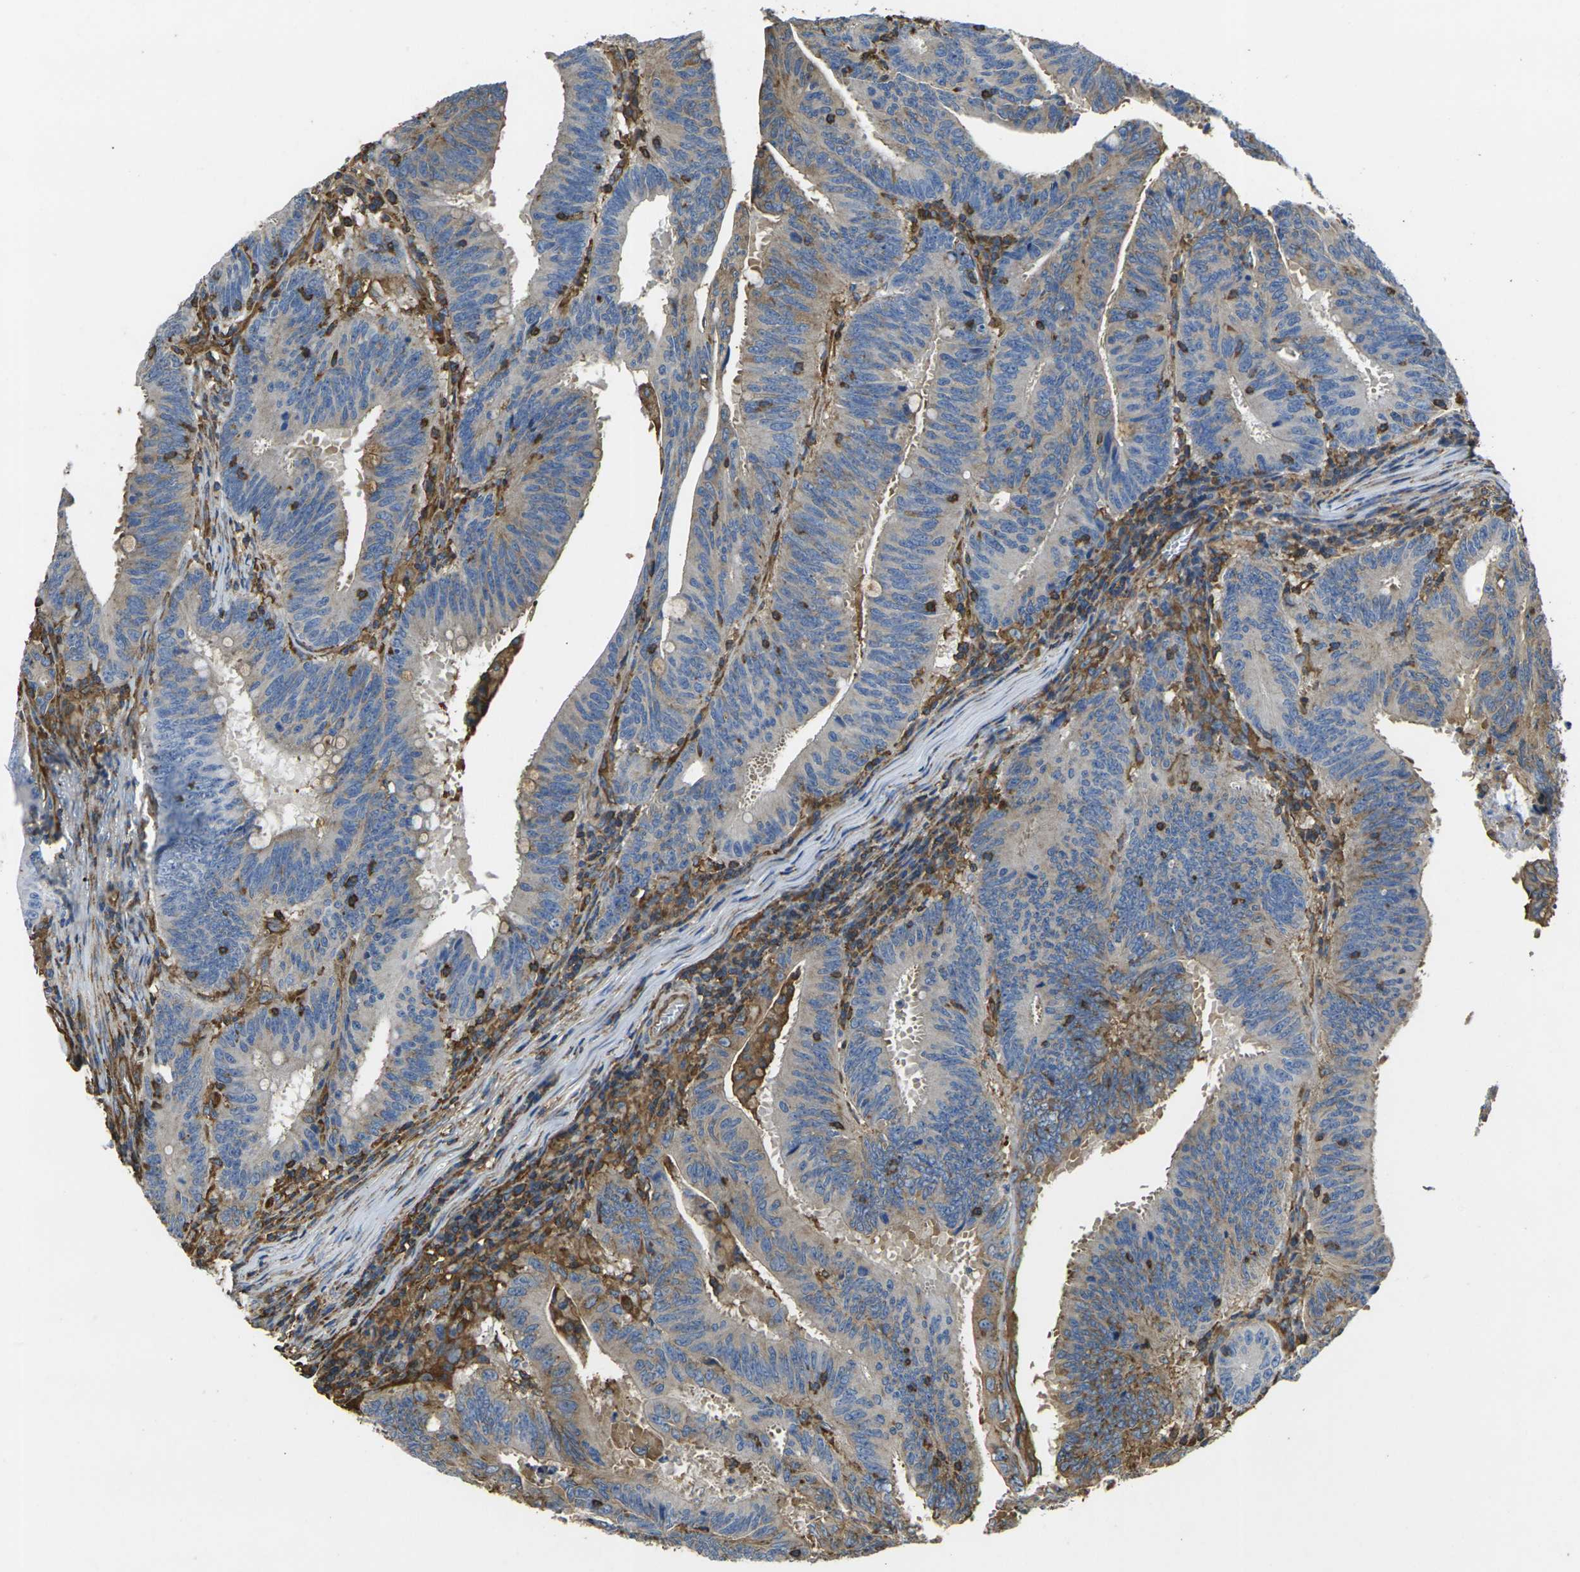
{"staining": {"intensity": "moderate", "quantity": "<25%", "location": "cytoplasmic/membranous"}, "tissue": "colorectal cancer", "cell_type": "Tumor cells", "image_type": "cancer", "snomed": [{"axis": "morphology", "description": "Adenocarcinoma, NOS"}, {"axis": "topography", "description": "Colon"}], "caption": "Immunohistochemistry (IHC) image of neoplastic tissue: adenocarcinoma (colorectal) stained using immunohistochemistry exhibits low levels of moderate protein expression localized specifically in the cytoplasmic/membranous of tumor cells, appearing as a cytoplasmic/membranous brown color.", "gene": "FAM110D", "patient": {"sex": "male", "age": 45}}